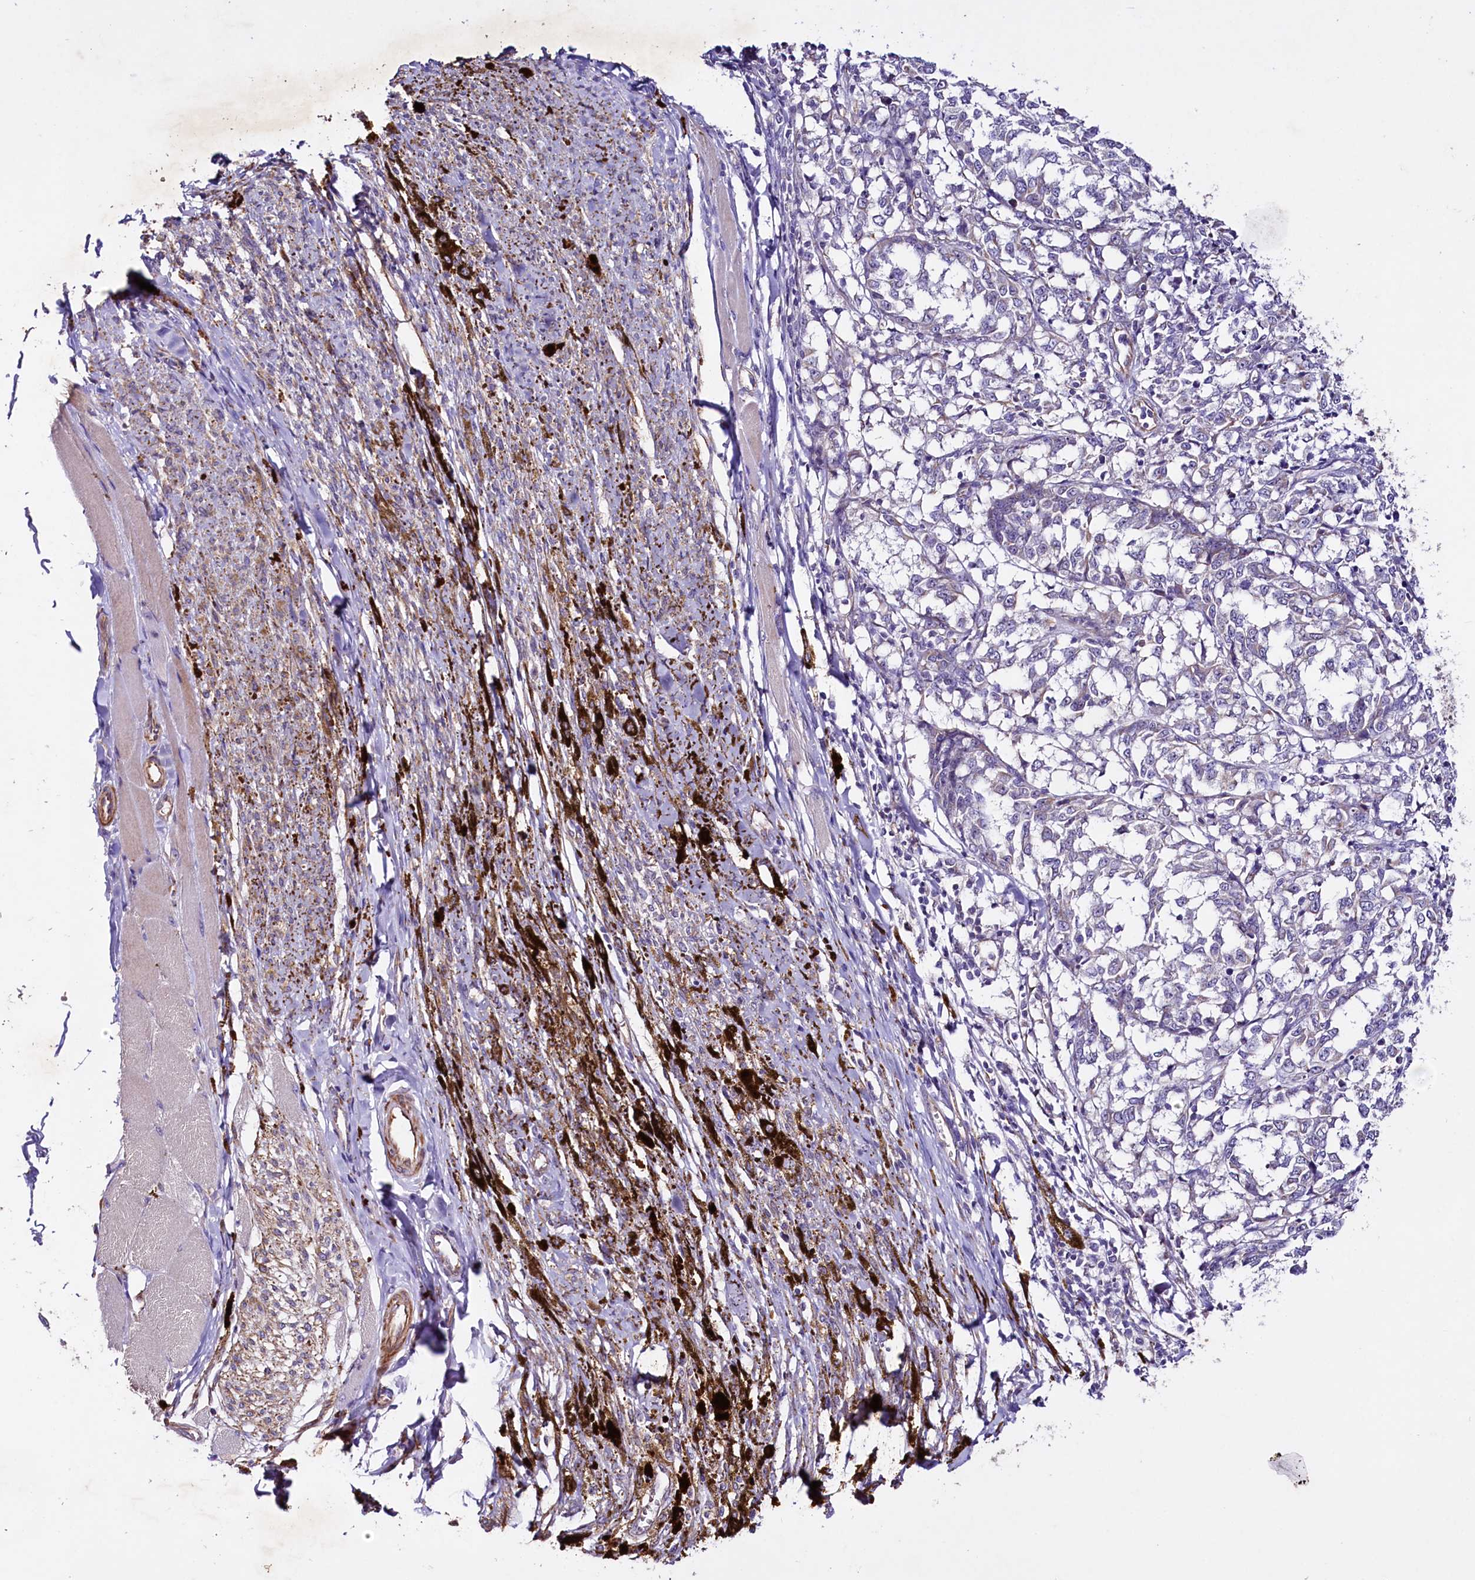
{"staining": {"intensity": "negative", "quantity": "none", "location": "none"}, "tissue": "melanoma", "cell_type": "Tumor cells", "image_type": "cancer", "snomed": [{"axis": "morphology", "description": "Malignant melanoma, NOS"}, {"axis": "topography", "description": "Skin"}], "caption": "This is an immunohistochemistry image of human malignant melanoma. There is no staining in tumor cells.", "gene": "SLC7A1", "patient": {"sex": "female", "age": 72}}